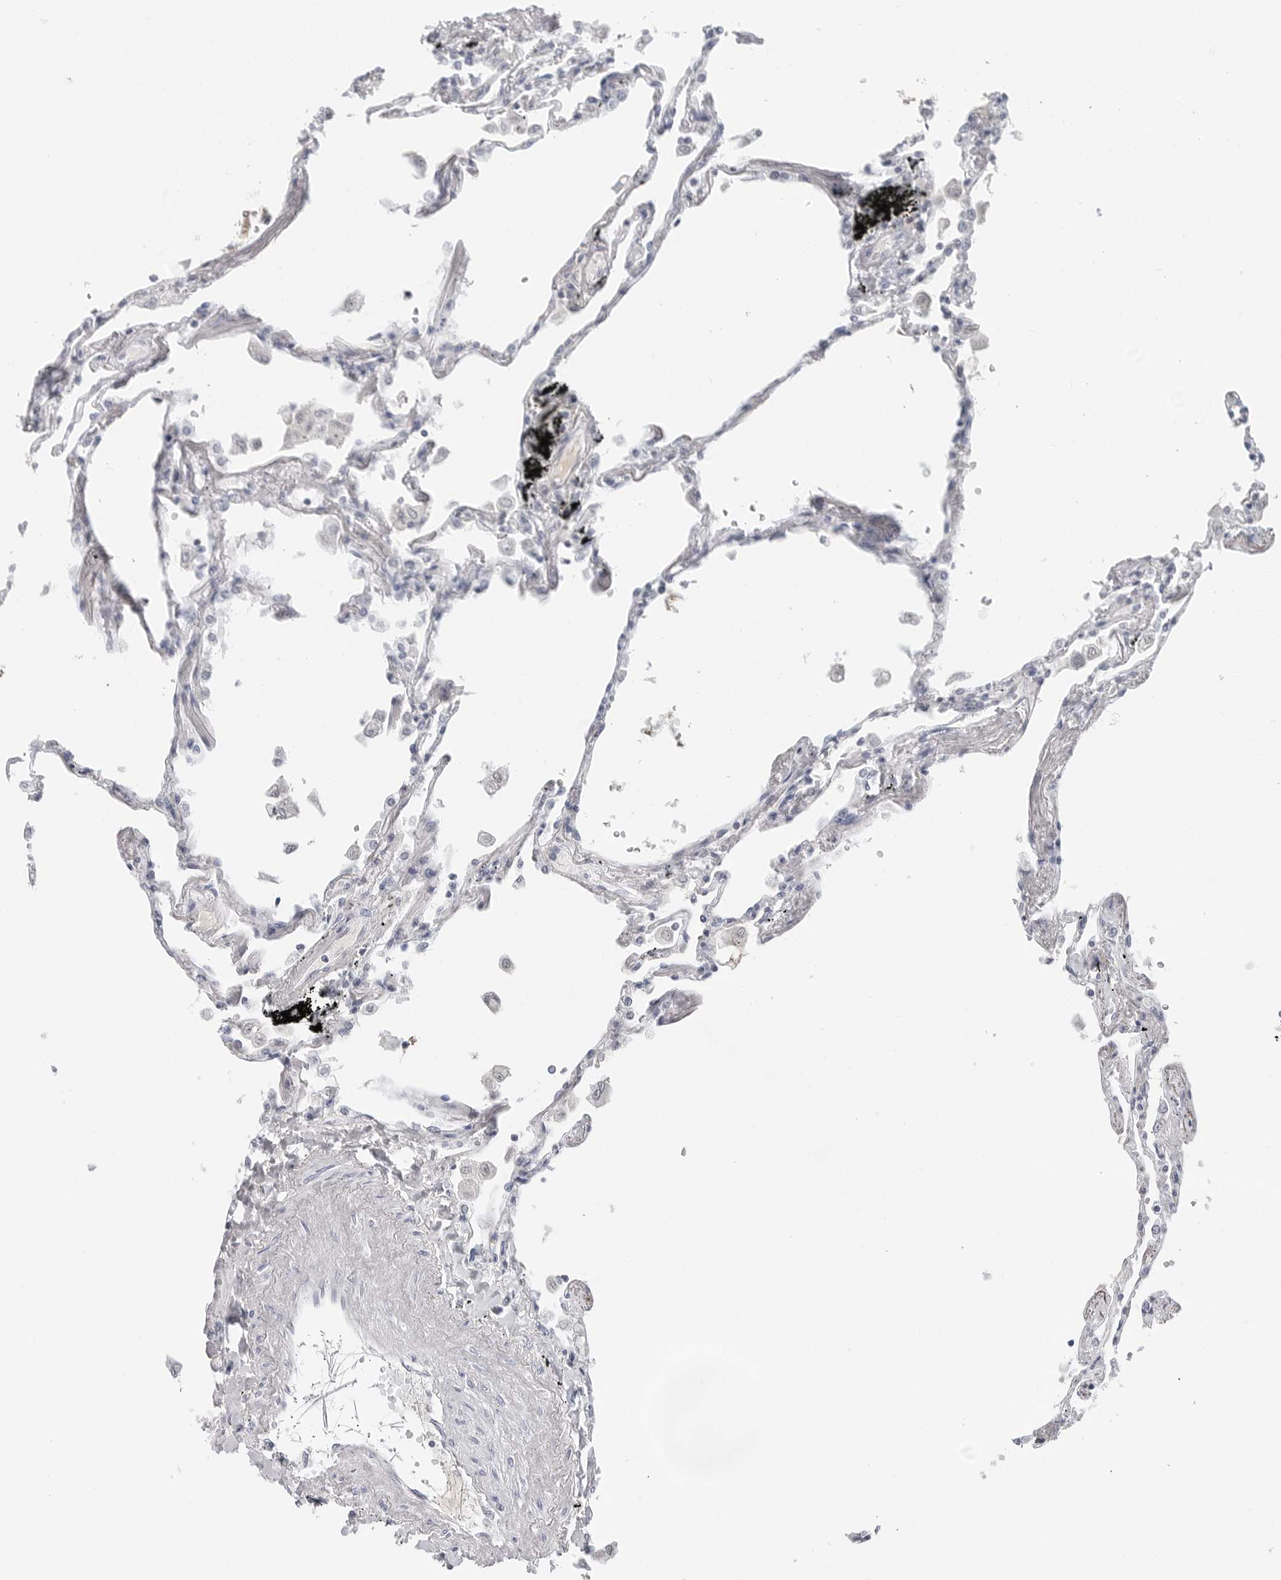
{"staining": {"intensity": "negative", "quantity": "none", "location": "none"}, "tissue": "lung", "cell_type": "Alveolar cells", "image_type": "normal", "snomed": [{"axis": "morphology", "description": "Normal tissue, NOS"}, {"axis": "topography", "description": "Lung"}], "caption": "Immunohistochemical staining of benign lung reveals no significant staining in alveolar cells. (DAB (3,3'-diaminobenzidine) immunohistochemistry (IHC) visualized using brightfield microscopy, high magnification).", "gene": "AMPD1", "patient": {"sex": "female", "age": 67}}